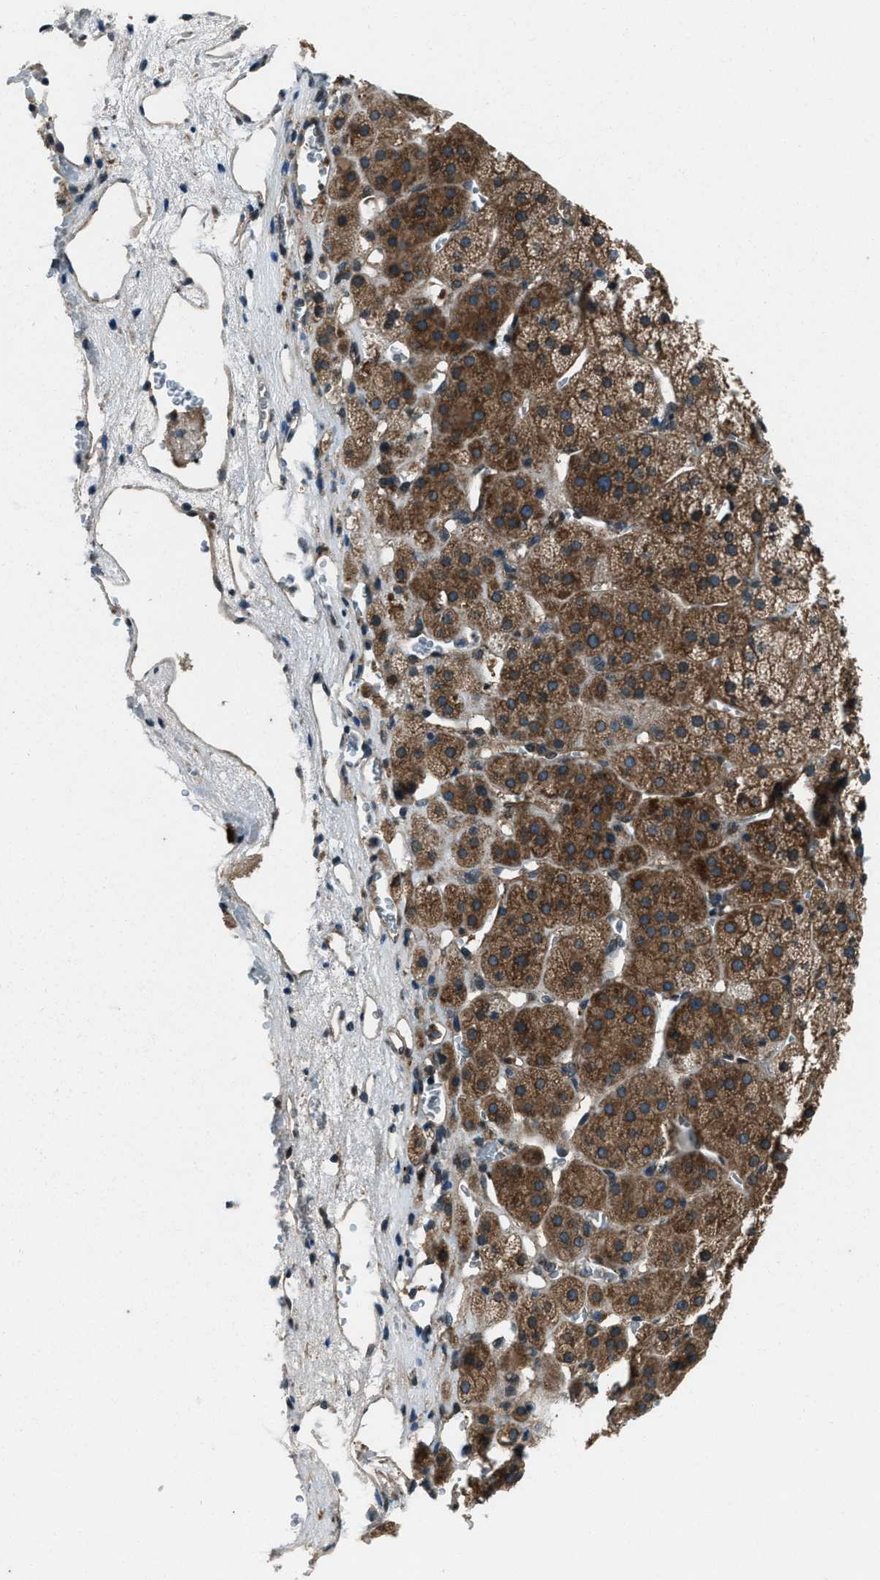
{"staining": {"intensity": "moderate", "quantity": ">75%", "location": "cytoplasmic/membranous"}, "tissue": "adrenal gland", "cell_type": "Glandular cells", "image_type": "normal", "snomed": [{"axis": "morphology", "description": "Normal tissue, NOS"}, {"axis": "topography", "description": "Adrenal gland"}], "caption": "A high-resolution histopathology image shows immunohistochemistry (IHC) staining of normal adrenal gland, which reveals moderate cytoplasmic/membranous expression in about >75% of glandular cells. Nuclei are stained in blue.", "gene": "SVIL", "patient": {"sex": "female", "age": 44}}